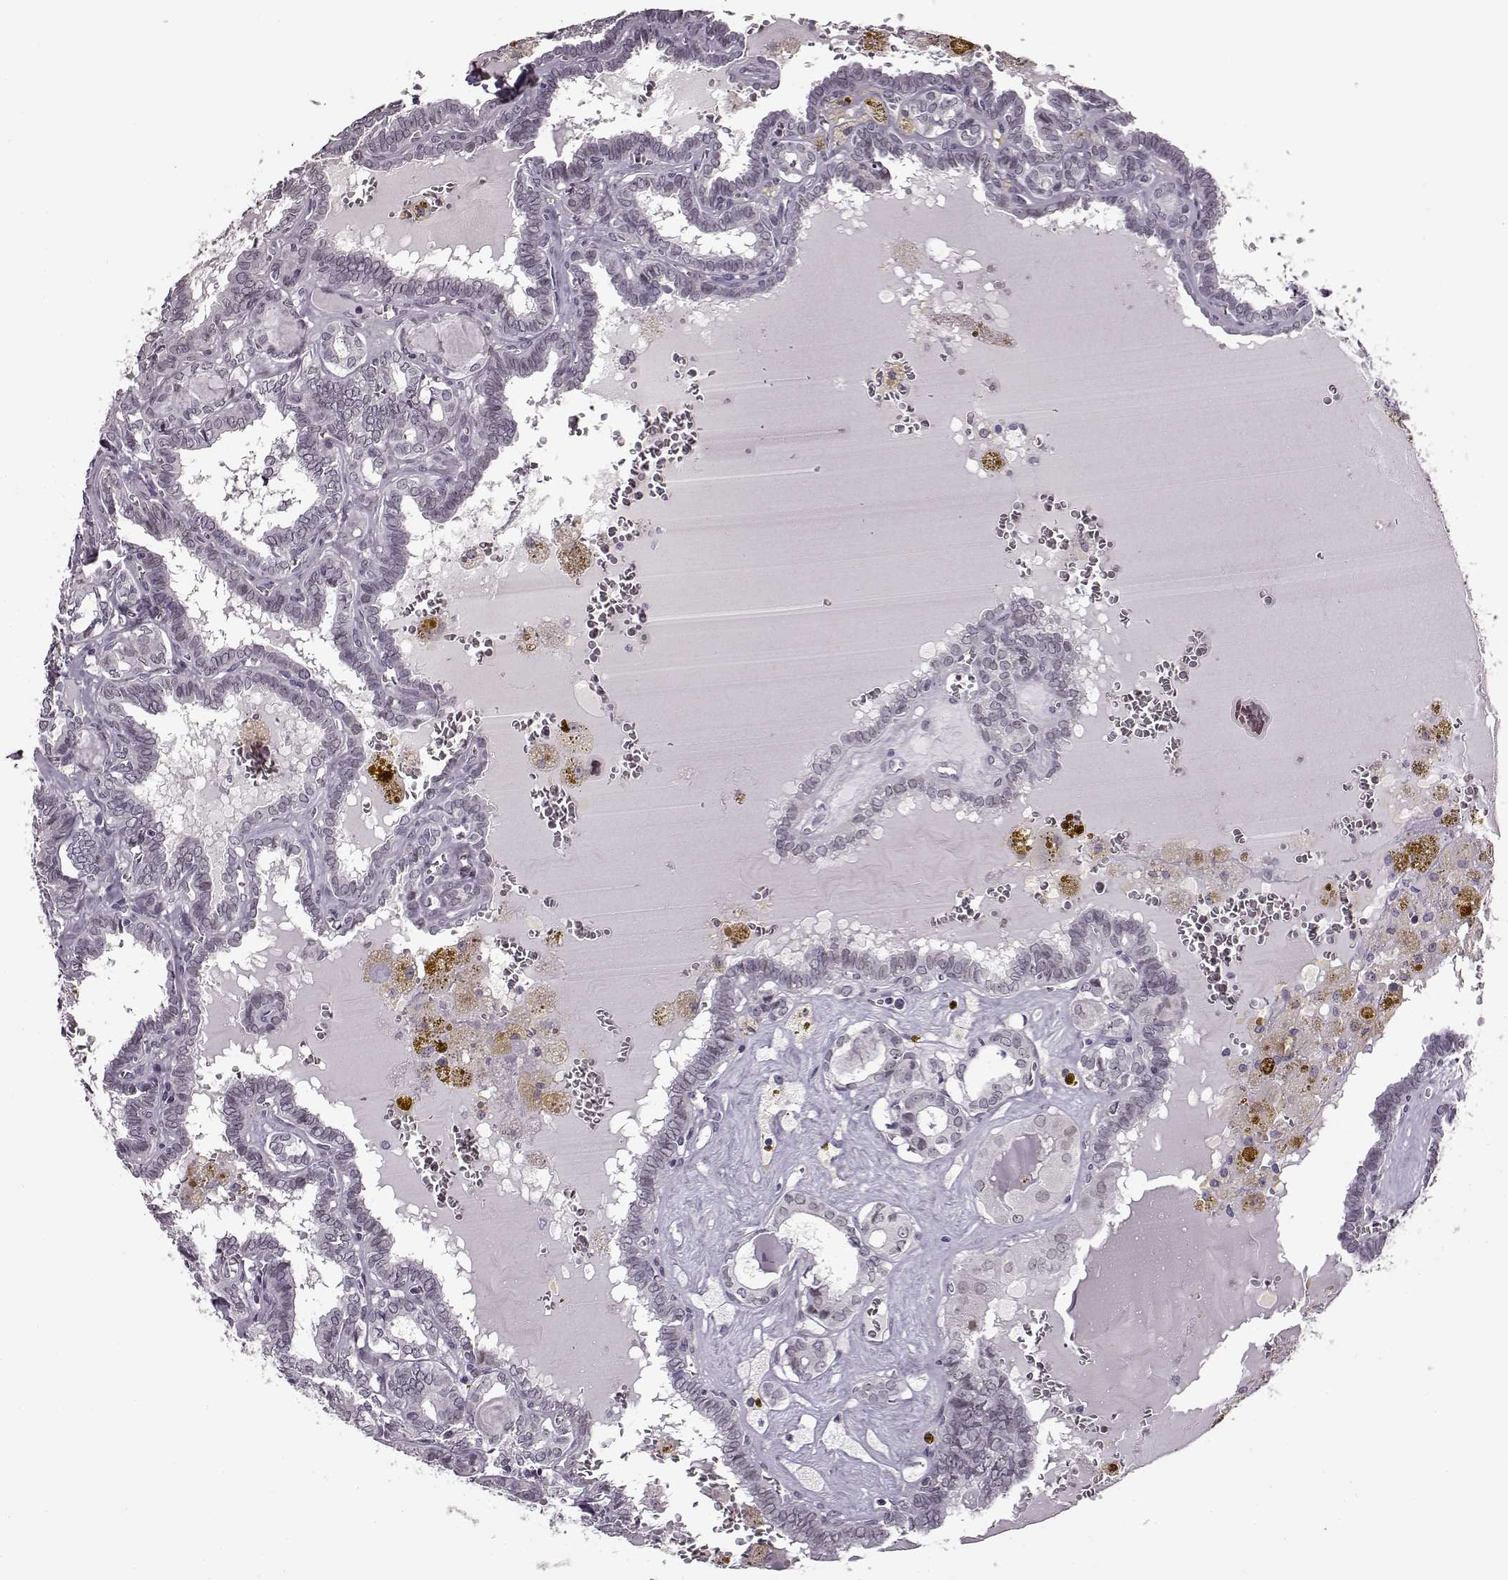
{"staining": {"intensity": "negative", "quantity": "none", "location": "none"}, "tissue": "thyroid cancer", "cell_type": "Tumor cells", "image_type": "cancer", "snomed": [{"axis": "morphology", "description": "Papillary adenocarcinoma, NOS"}, {"axis": "topography", "description": "Thyroid gland"}], "caption": "A histopathology image of human thyroid cancer (papillary adenocarcinoma) is negative for staining in tumor cells. (DAB (3,3'-diaminobenzidine) immunohistochemistry (IHC) visualized using brightfield microscopy, high magnification).", "gene": "STX1B", "patient": {"sex": "female", "age": 39}}